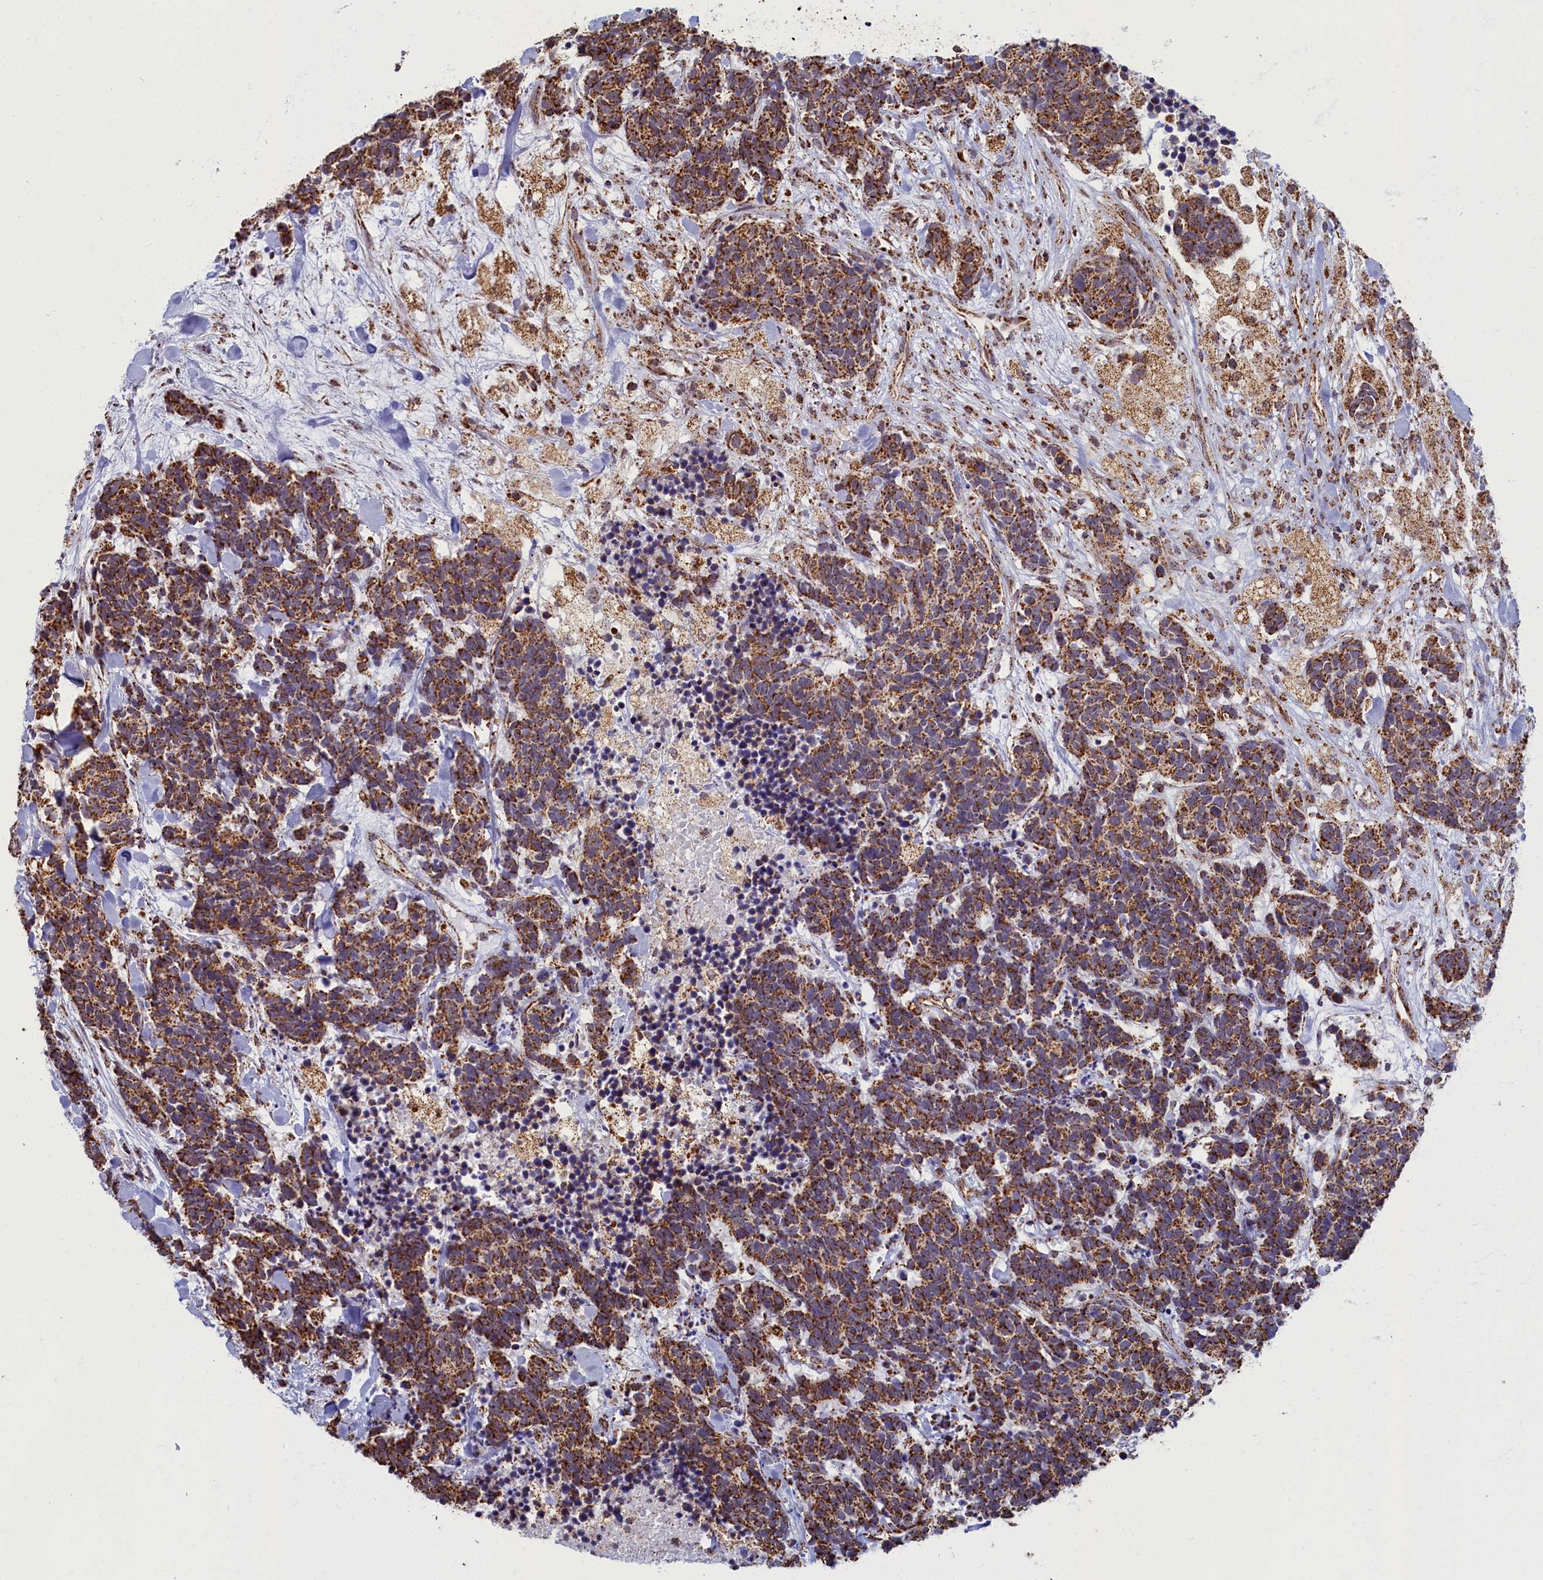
{"staining": {"intensity": "moderate", "quantity": ">75%", "location": "cytoplasmic/membranous"}, "tissue": "carcinoid", "cell_type": "Tumor cells", "image_type": "cancer", "snomed": [{"axis": "morphology", "description": "Carcinoma, NOS"}, {"axis": "morphology", "description": "Carcinoid, malignant, NOS"}, {"axis": "topography", "description": "Prostate"}], "caption": "Immunohistochemical staining of human carcinoid shows moderate cytoplasmic/membranous protein staining in approximately >75% of tumor cells. The staining is performed using DAB brown chromogen to label protein expression. The nuclei are counter-stained blue using hematoxylin.", "gene": "SPR", "patient": {"sex": "male", "age": 57}}